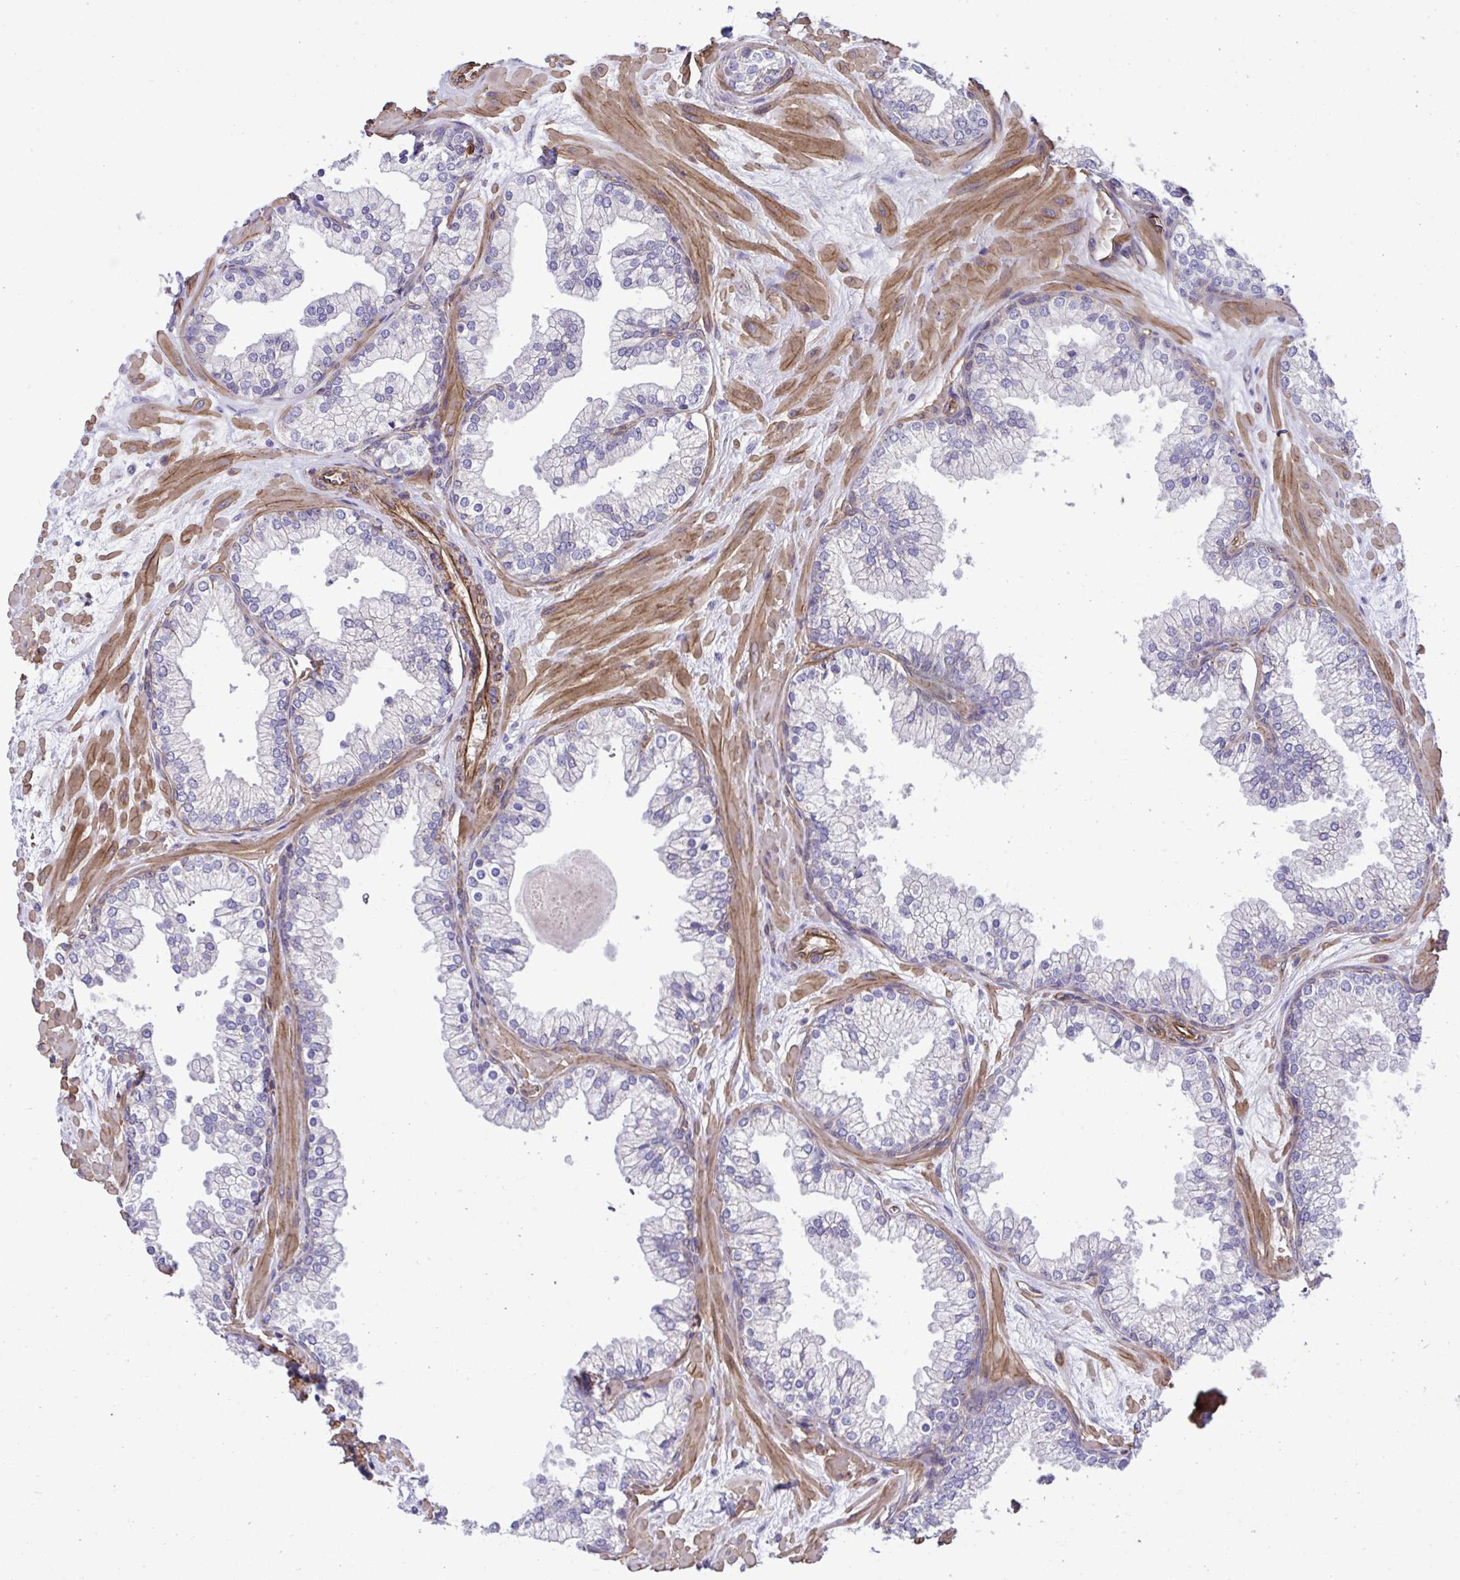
{"staining": {"intensity": "moderate", "quantity": "<25%", "location": "cytoplasmic/membranous"}, "tissue": "prostate", "cell_type": "Glandular cells", "image_type": "normal", "snomed": [{"axis": "morphology", "description": "Normal tissue, NOS"}, {"axis": "topography", "description": "Prostate"}, {"axis": "topography", "description": "Peripheral nerve tissue"}], "caption": "Benign prostate reveals moderate cytoplasmic/membranous staining in about <25% of glandular cells.", "gene": "TRIM52", "patient": {"sex": "male", "age": 61}}